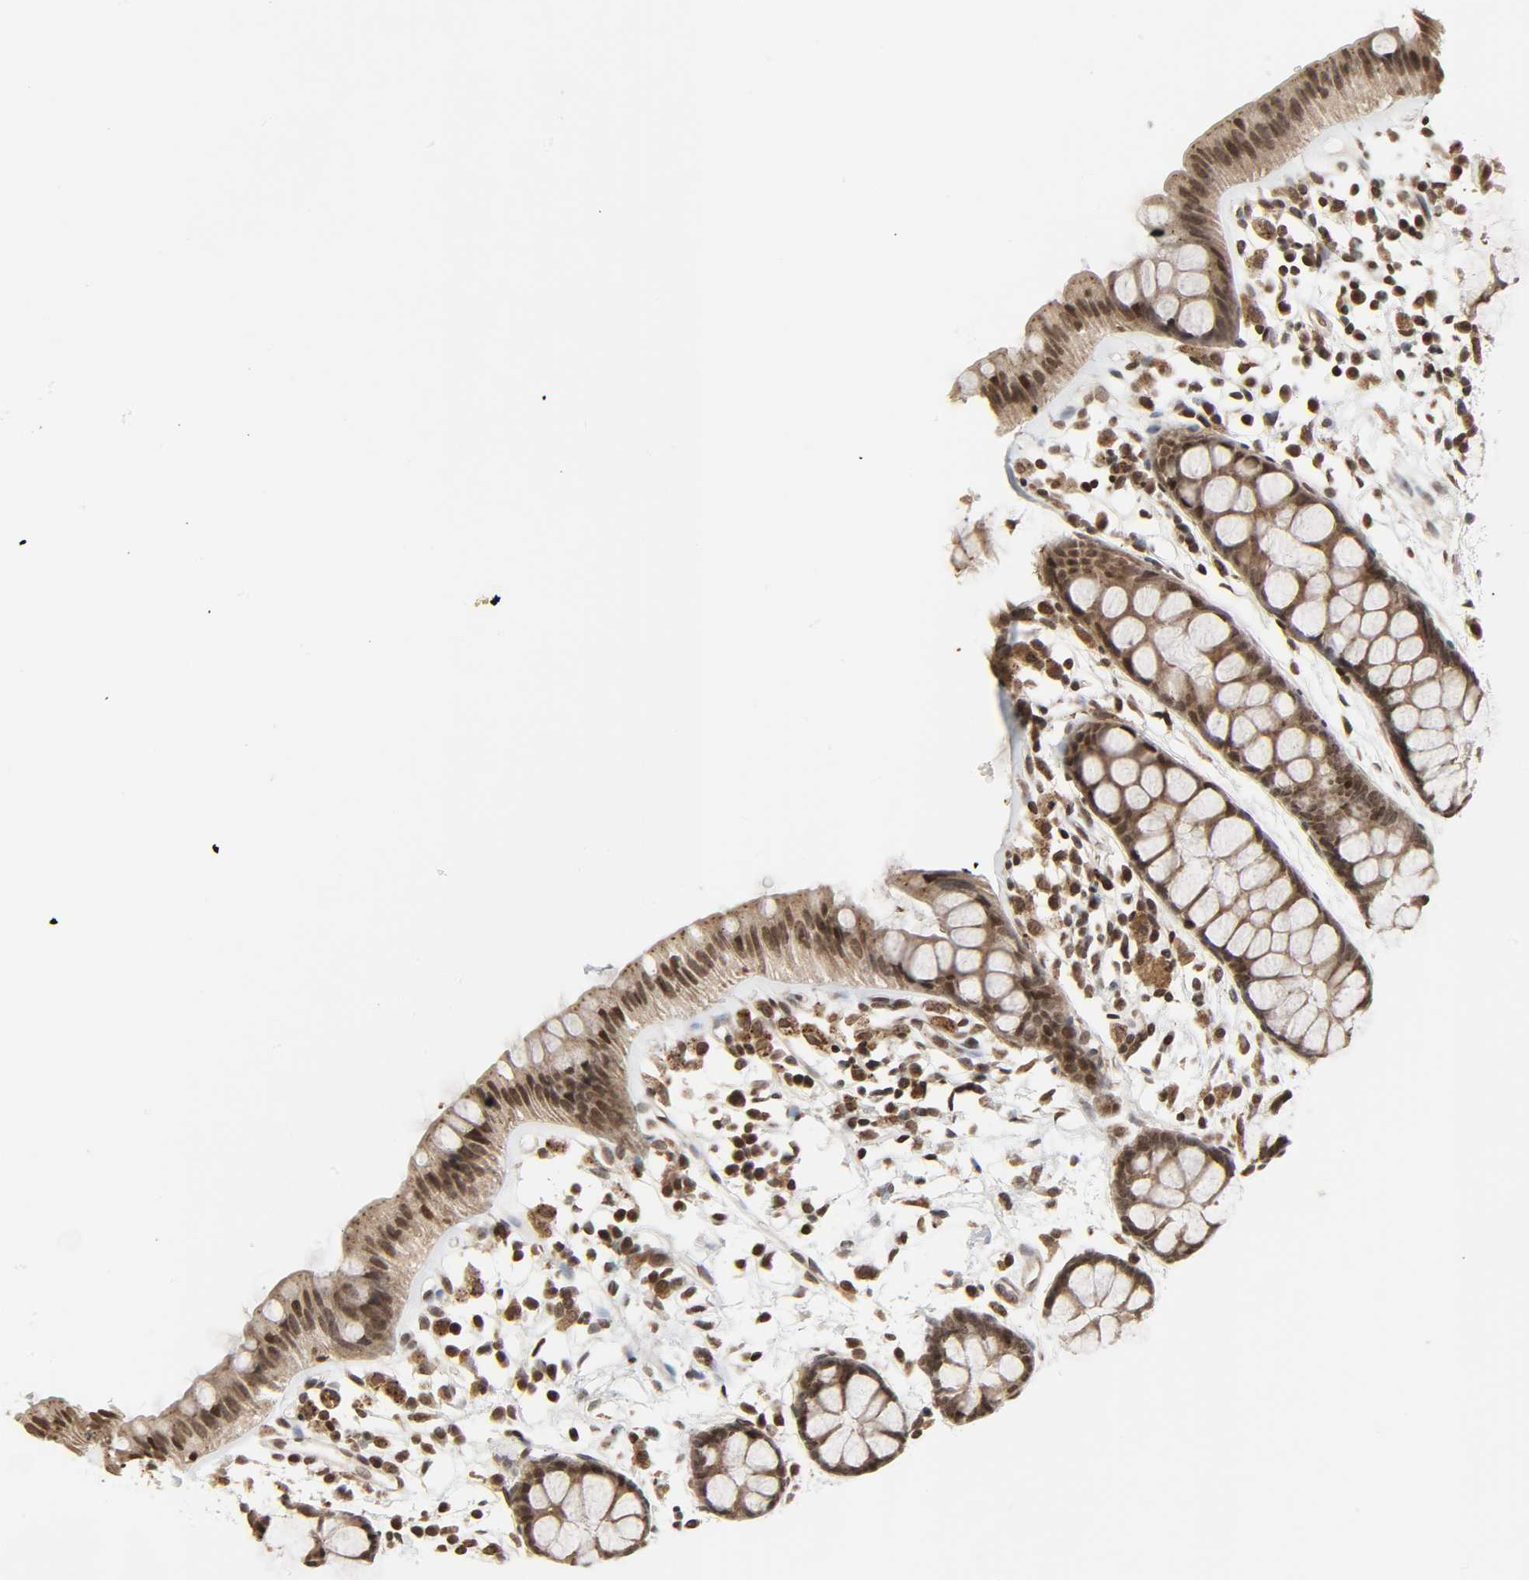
{"staining": {"intensity": "moderate", "quantity": "25%-75%", "location": "nuclear"}, "tissue": "rectum", "cell_type": "Glandular cells", "image_type": "normal", "snomed": [{"axis": "morphology", "description": "Normal tissue, NOS"}, {"axis": "topography", "description": "Rectum"}], "caption": "Human rectum stained with a brown dye reveals moderate nuclear positive expression in about 25%-75% of glandular cells.", "gene": "XRCC1", "patient": {"sex": "female", "age": 66}}